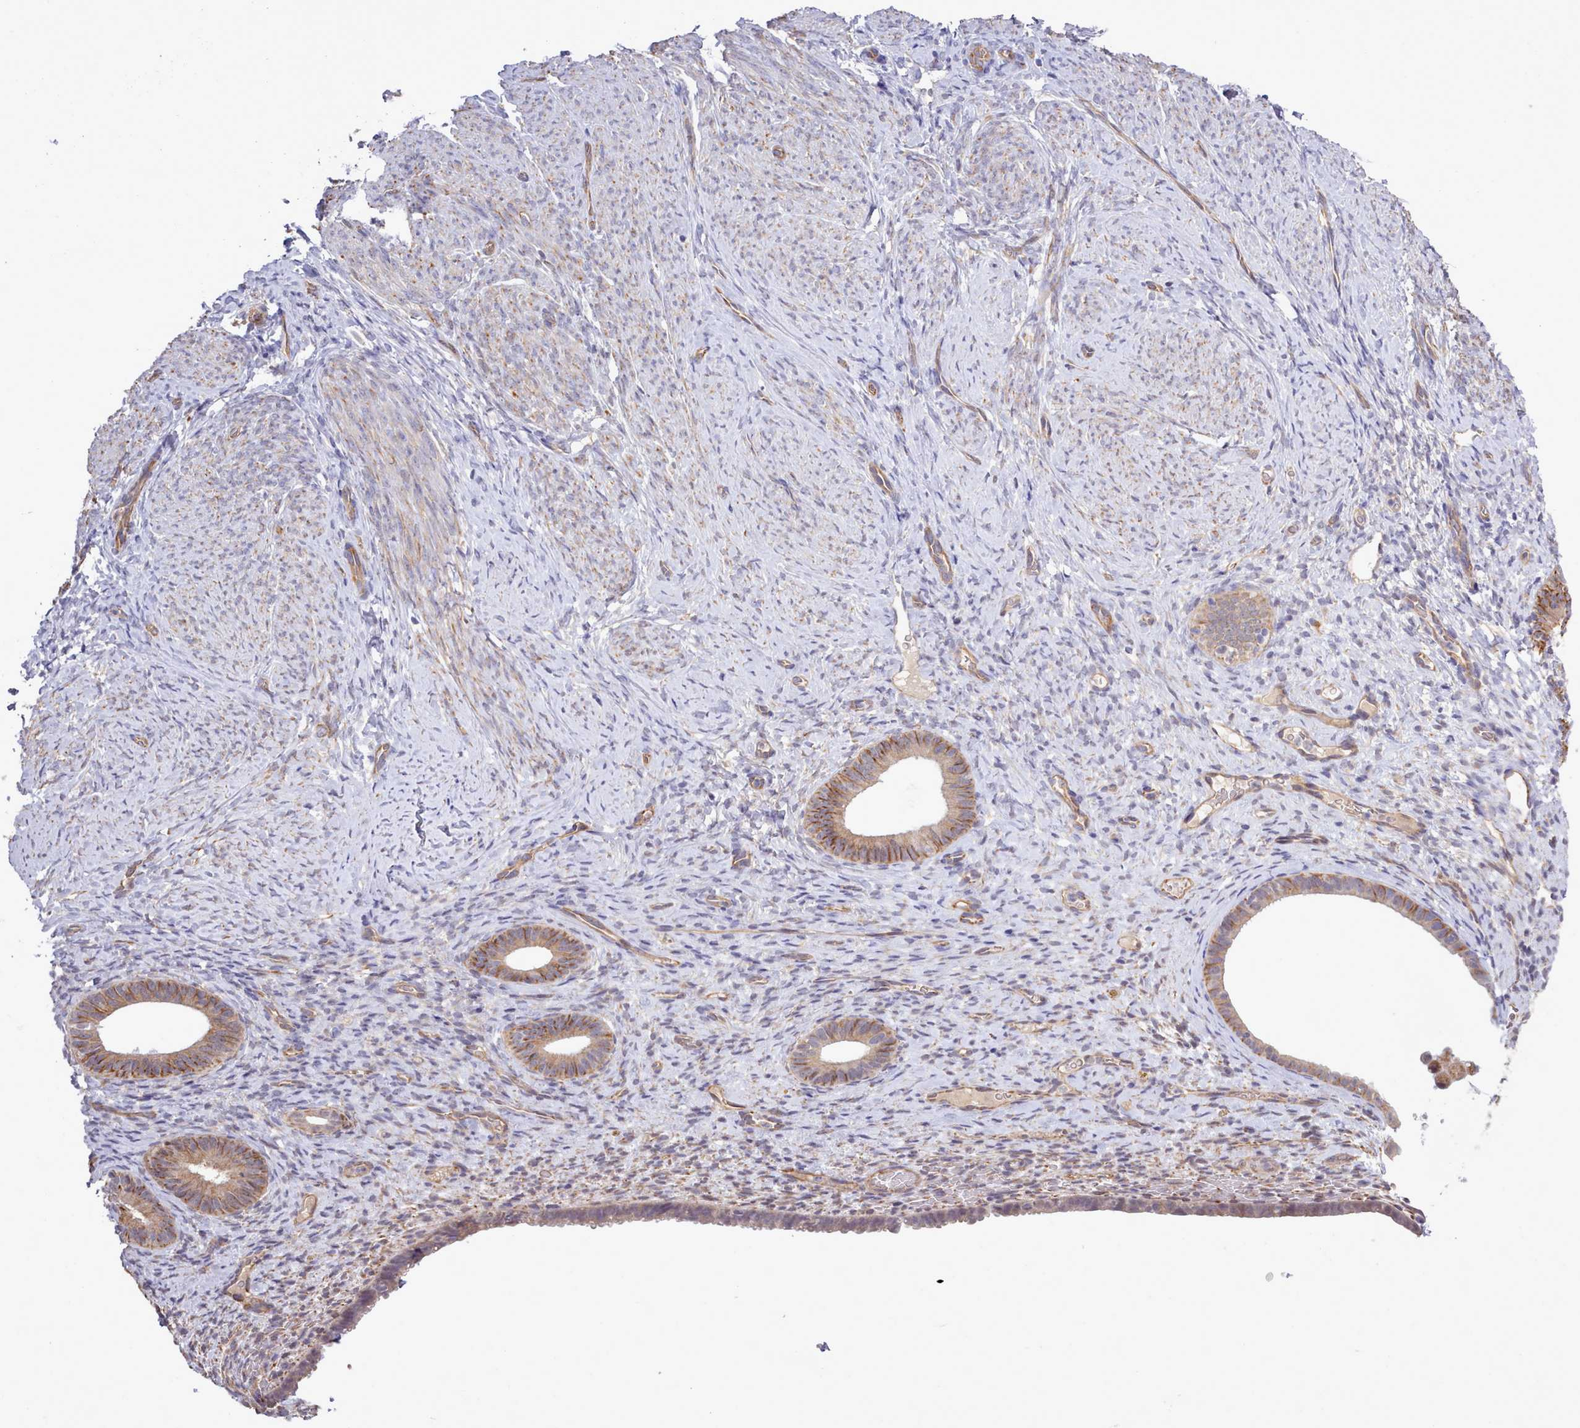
{"staining": {"intensity": "negative", "quantity": "none", "location": "none"}, "tissue": "endometrium", "cell_type": "Cells in endometrial stroma", "image_type": "normal", "snomed": [{"axis": "morphology", "description": "Normal tissue, NOS"}, {"axis": "topography", "description": "Endometrium"}], "caption": "The immunohistochemistry image has no significant expression in cells in endometrial stroma of endometrium.", "gene": "ZC3H13", "patient": {"sex": "female", "age": 65}}